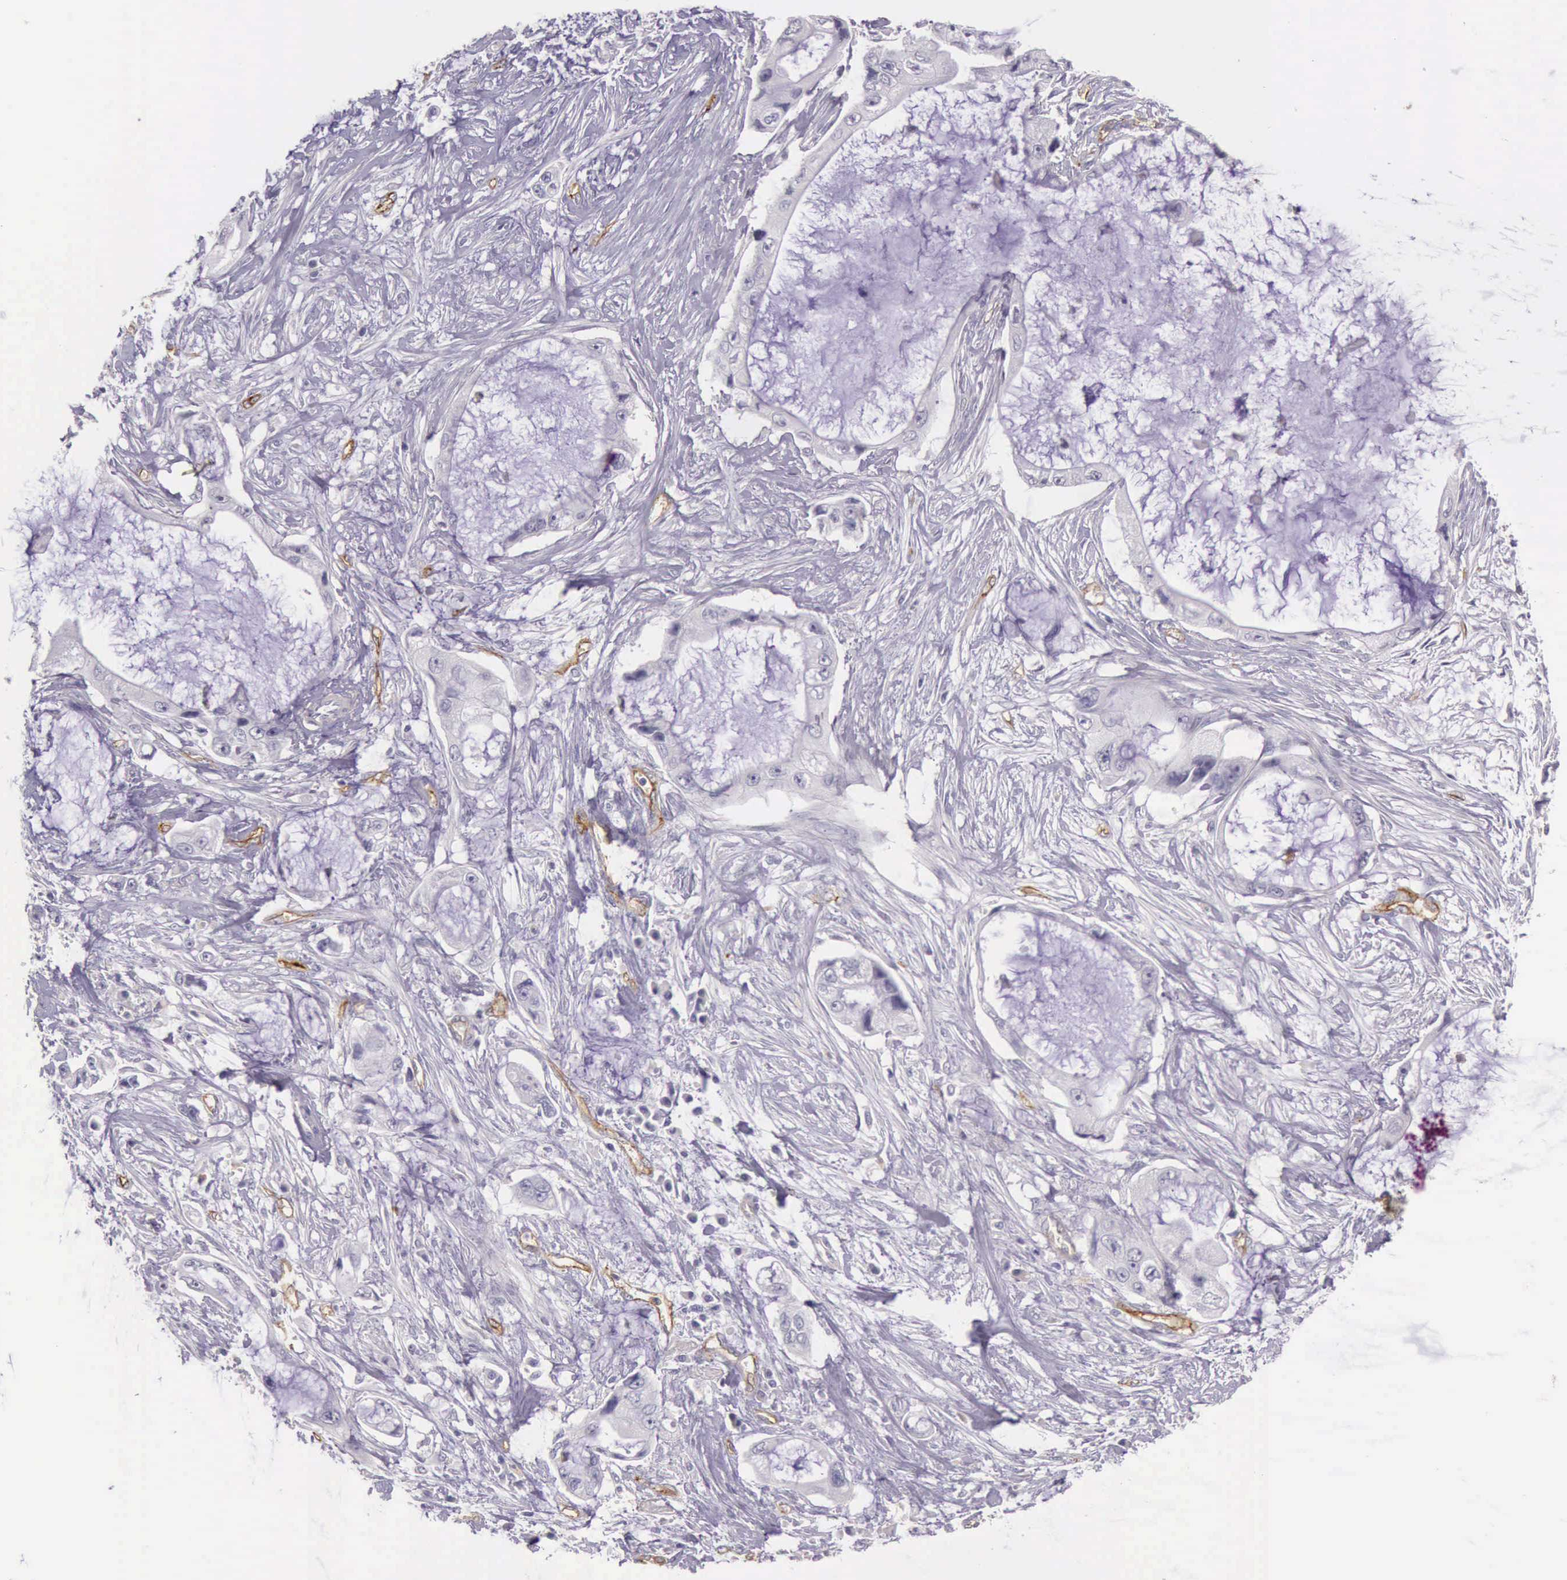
{"staining": {"intensity": "negative", "quantity": "none", "location": "none"}, "tissue": "pancreatic cancer", "cell_type": "Tumor cells", "image_type": "cancer", "snomed": [{"axis": "morphology", "description": "Adenocarcinoma, NOS"}, {"axis": "topography", "description": "Pancreas"}, {"axis": "topography", "description": "Stomach, upper"}], "caption": "Photomicrograph shows no protein staining in tumor cells of pancreatic adenocarcinoma tissue. (Immunohistochemistry, brightfield microscopy, high magnification).", "gene": "TCEANC", "patient": {"sex": "male", "age": 77}}